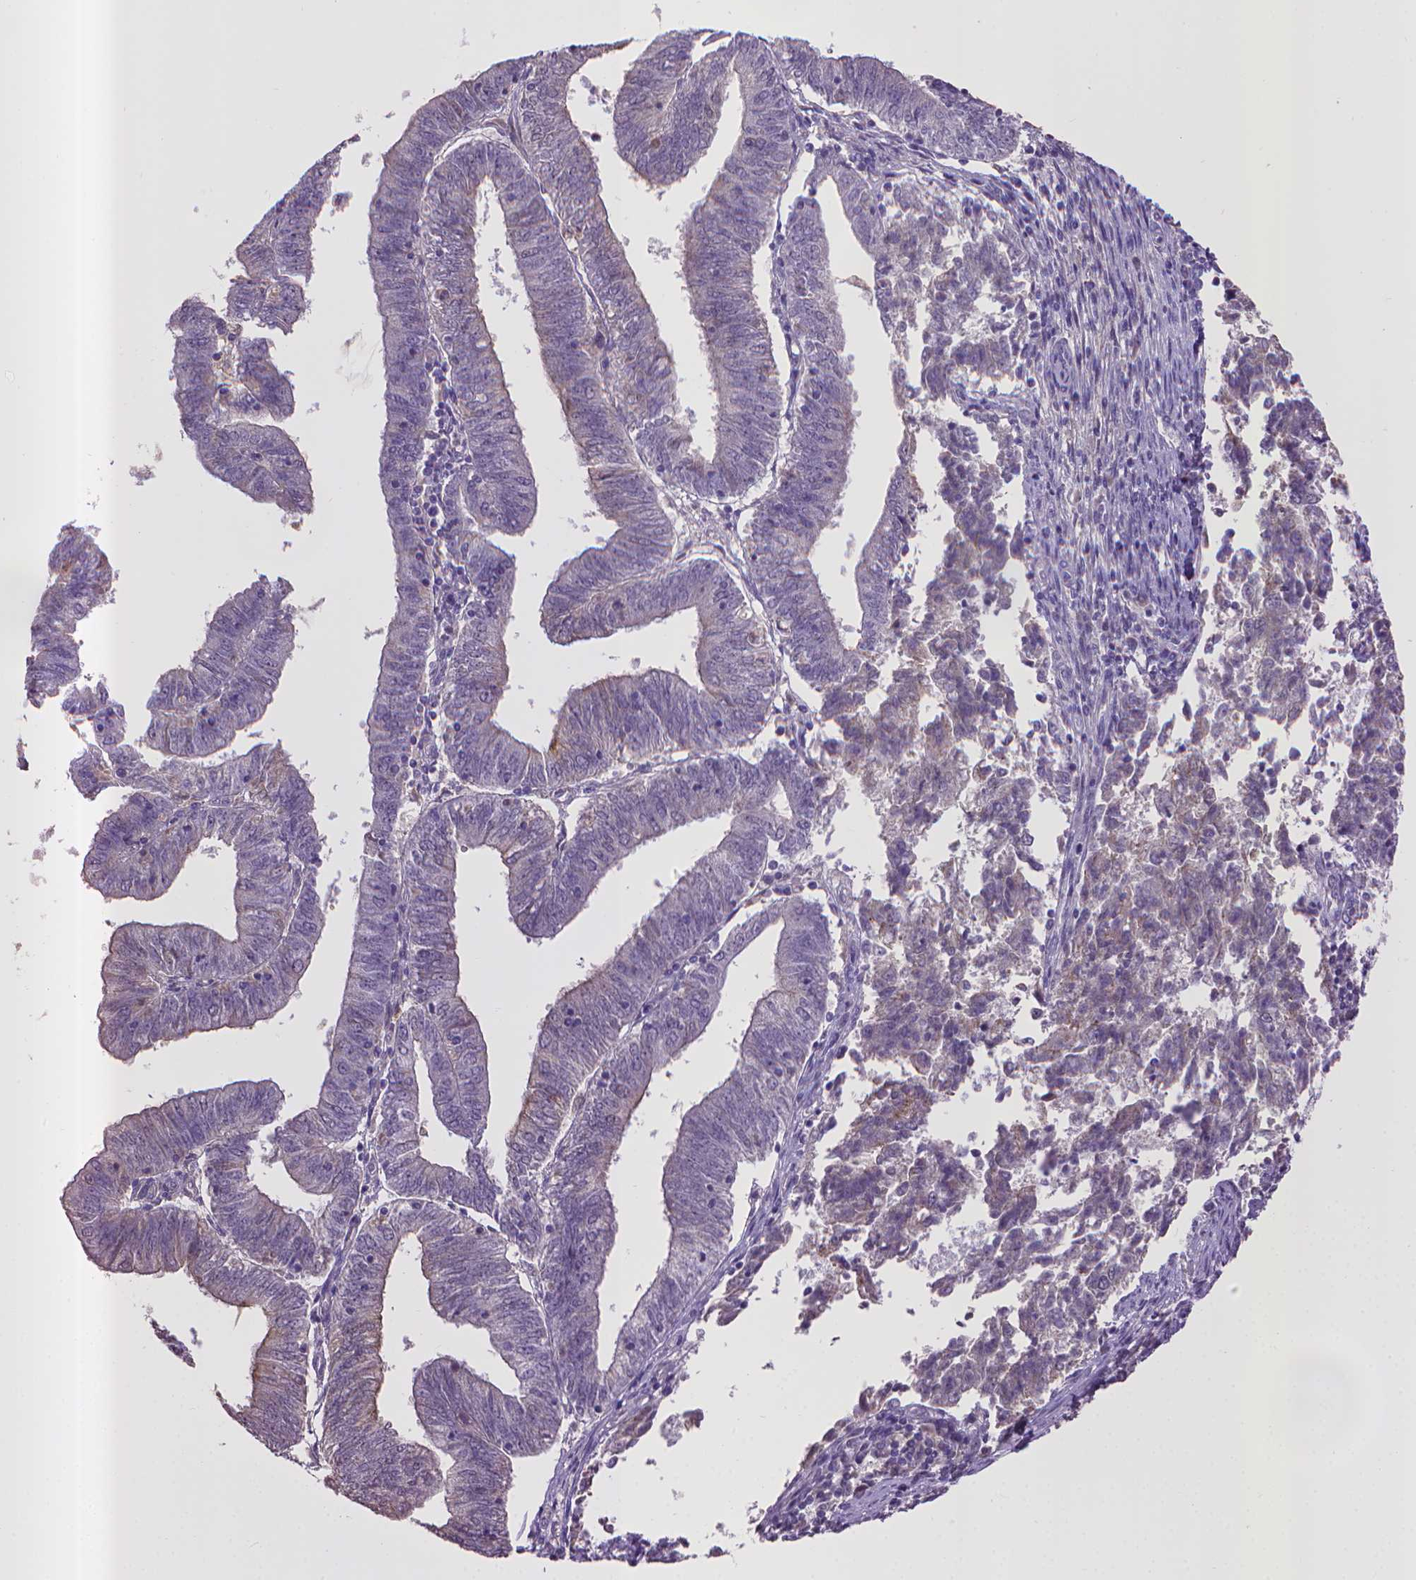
{"staining": {"intensity": "weak", "quantity": "<25%", "location": "cytoplasmic/membranous"}, "tissue": "endometrial cancer", "cell_type": "Tumor cells", "image_type": "cancer", "snomed": [{"axis": "morphology", "description": "Adenocarcinoma, NOS"}, {"axis": "topography", "description": "Endometrium"}], "caption": "Immunohistochemistry (IHC) histopathology image of neoplastic tissue: adenocarcinoma (endometrial) stained with DAB (3,3'-diaminobenzidine) reveals no significant protein staining in tumor cells.", "gene": "CPM", "patient": {"sex": "female", "age": 82}}